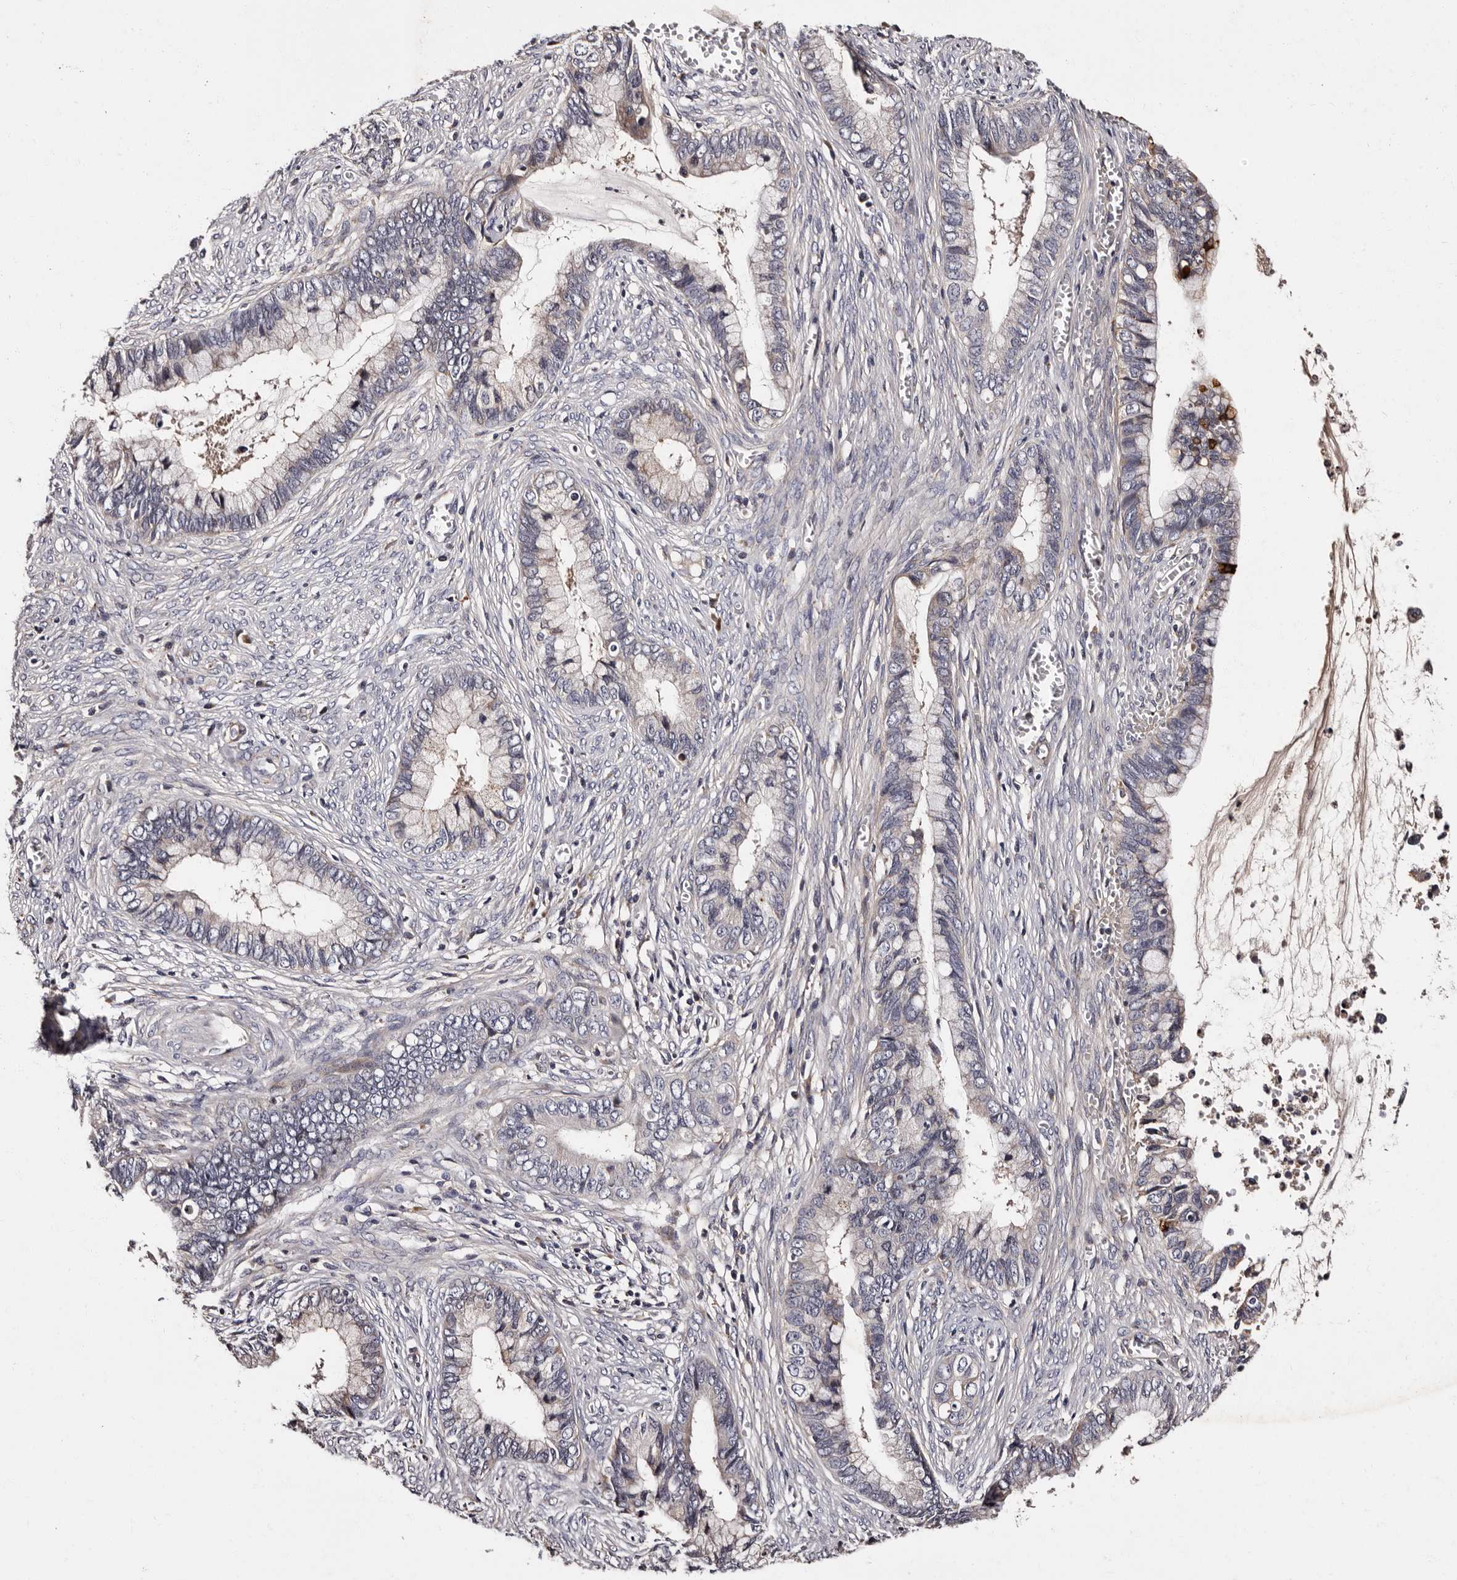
{"staining": {"intensity": "weak", "quantity": "<25%", "location": "cytoplasmic/membranous"}, "tissue": "cervical cancer", "cell_type": "Tumor cells", "image_type": "cancer", "snomed": [{"axis": "morphology", "description": "Adenocarcinoma, NOS"}, {"axis": "topography", "description": "Cervix"}], "caption": "Immunohistochemistry of human cervical cancer (adenocarcinoma) displays no positivity in tumor cells.", "gene": "ADCK5", "patient": {"sex": "female", "age": 44}}